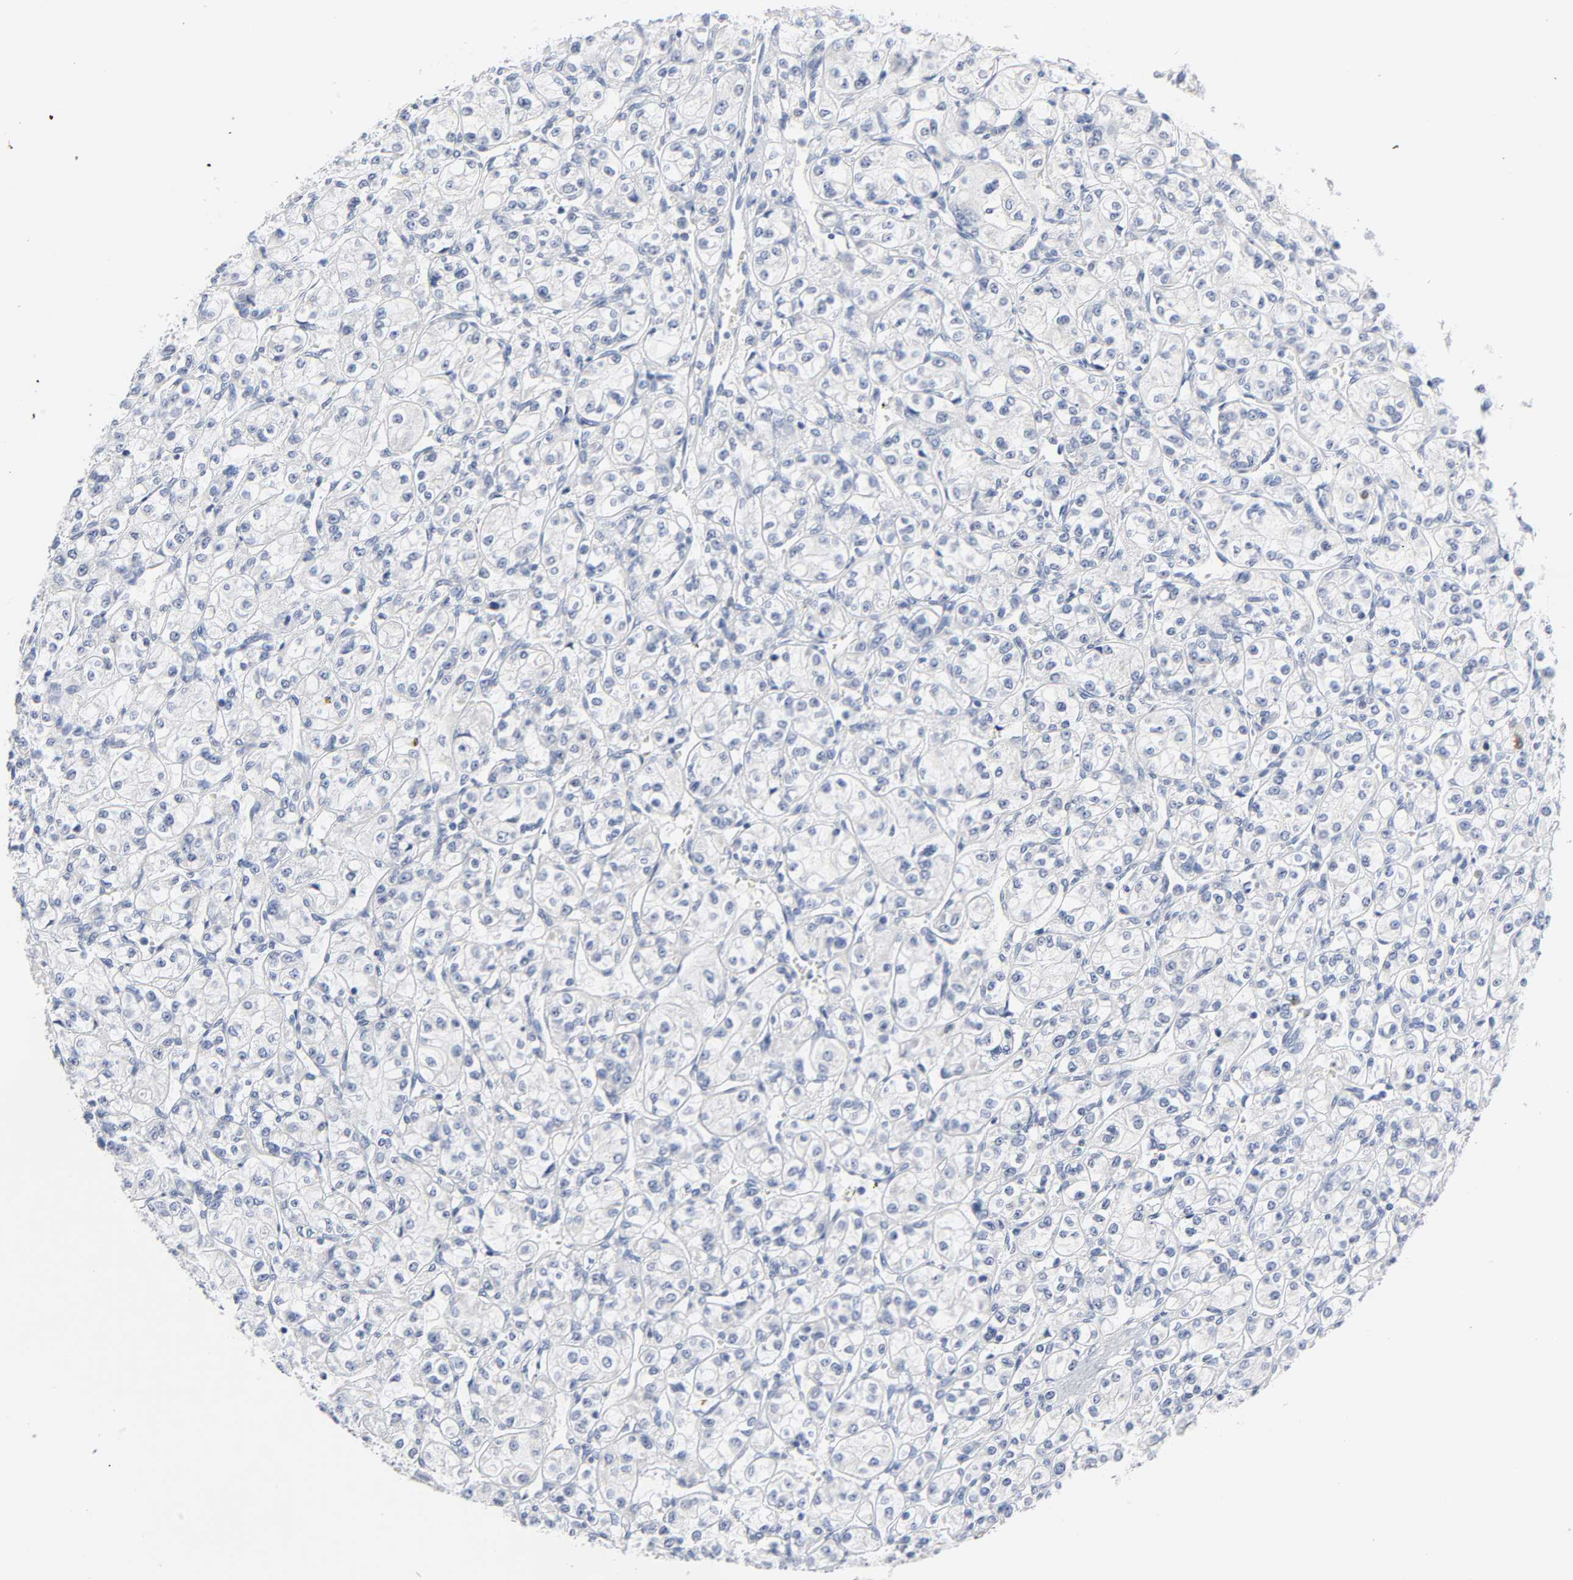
{"staining": {"intensity": "negative", "quantity": "none", "location": "none"}, "tissue": "renal cancer", "cell_type": "Tumor cells", "image_type": "cancer", "snomed": [{"axis": "morphology", "description": "Adenocarcinoma, NOS"}, {"axis": "topography", "description": "Kidney"}], "caption": "Tumor cells show no significant protein positivity in renal cancer (adenocarcinoma).", "gene": "WEE1", "patient": {"sex": "male", "age": 77}}